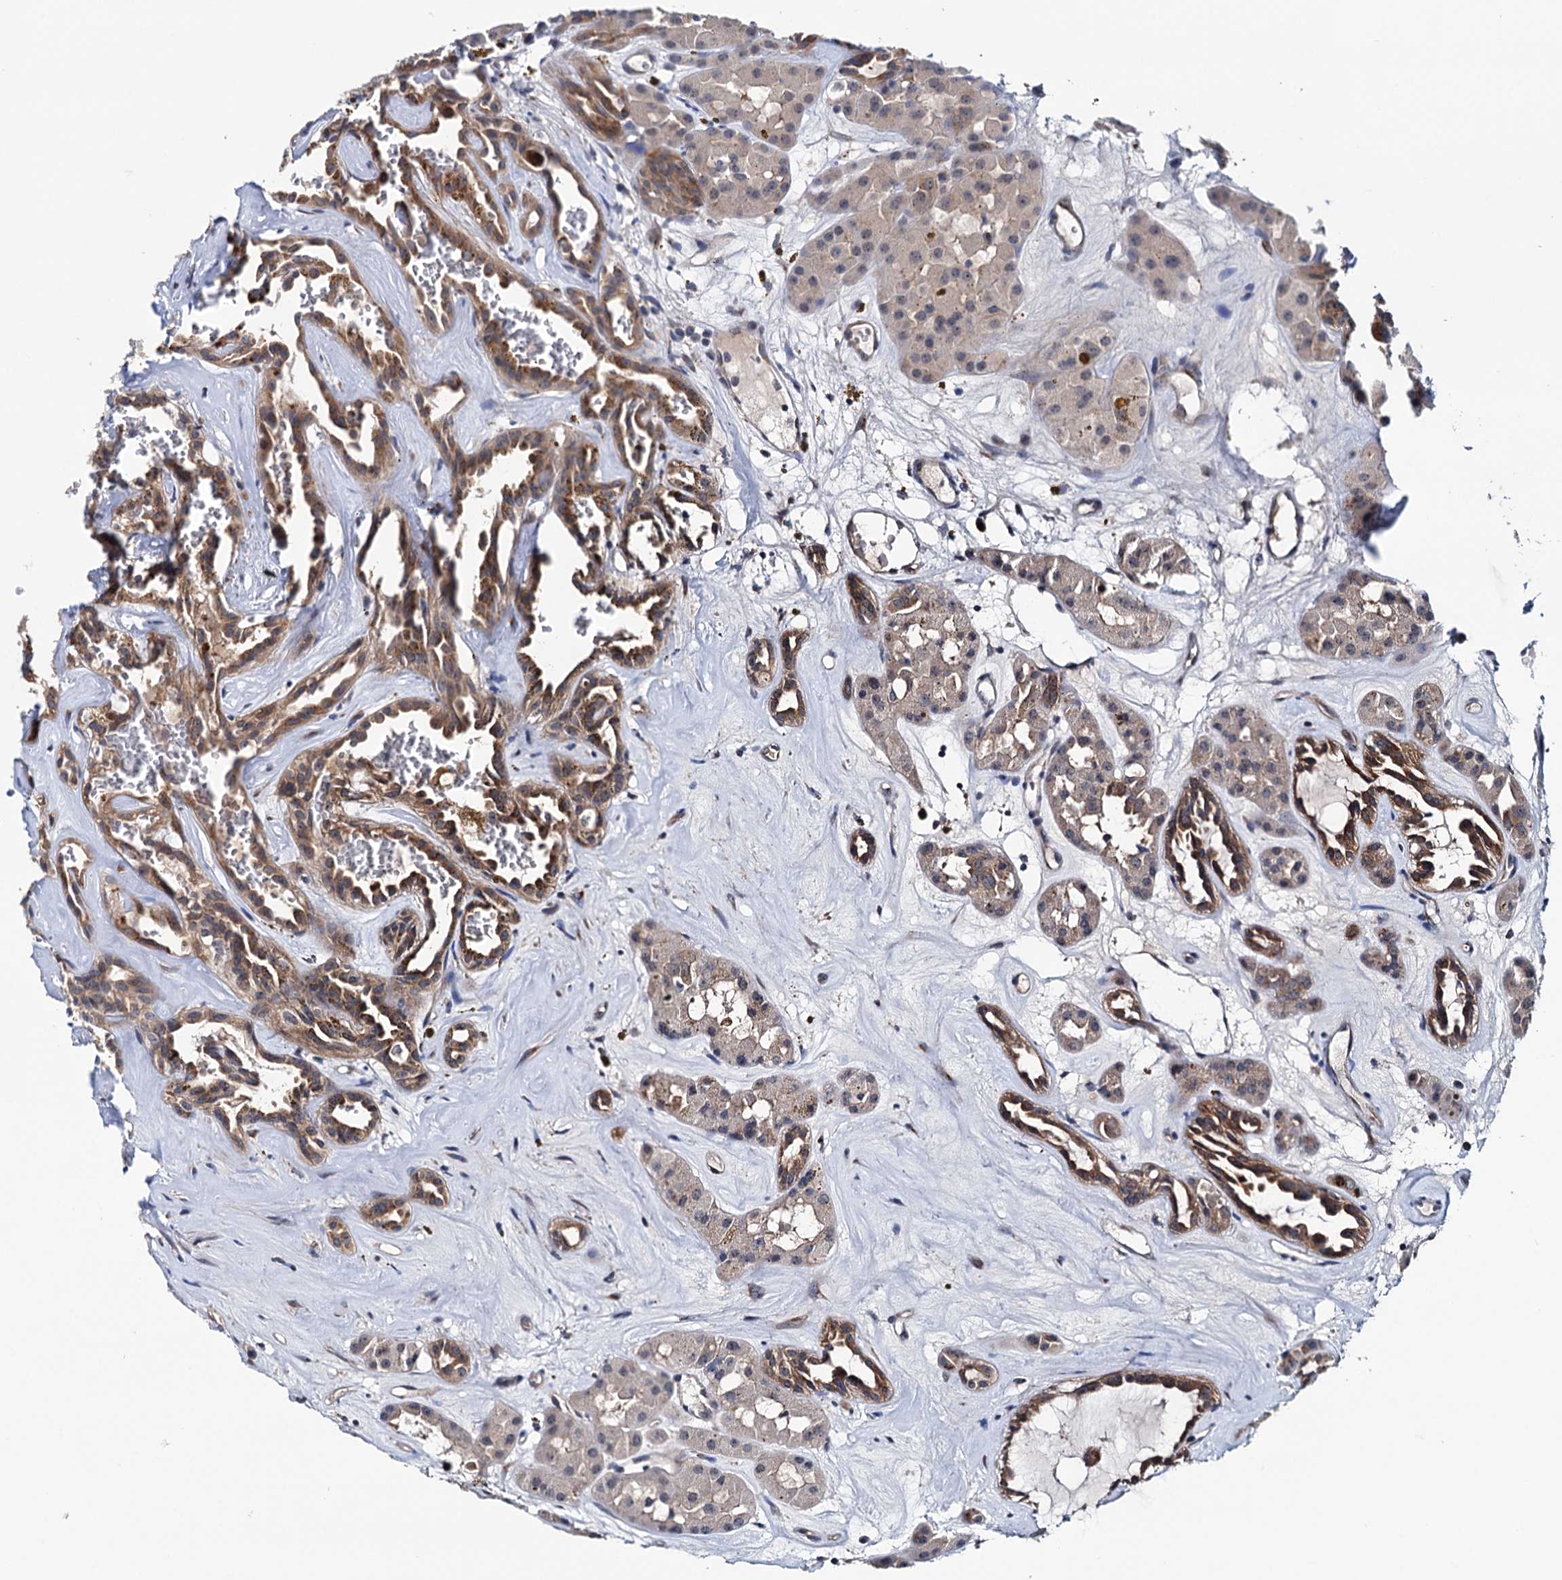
{"staining": {"intensity": "moderate", "quantity": "25%-75%", "location": "cytoplasmic/membranous"}, "tissue": "renal cancer", "cell_type": "Tumor cells", "image_type": "cancer", "snomed": [{"axis": "morphology", "description": "Carcinoma, NOS"}, {"axis": "topography", "description": "Kidney"}], "caption": "This photomicrograph demonstrates immunohistochemistry staining of human carcinoma (renal), with medium moderate cytoplasmic/membranous positivity in approximately 25%-75% of tumor cells.", "gene": "EYA4", "patient": {"sex": "female", "age": 75}}